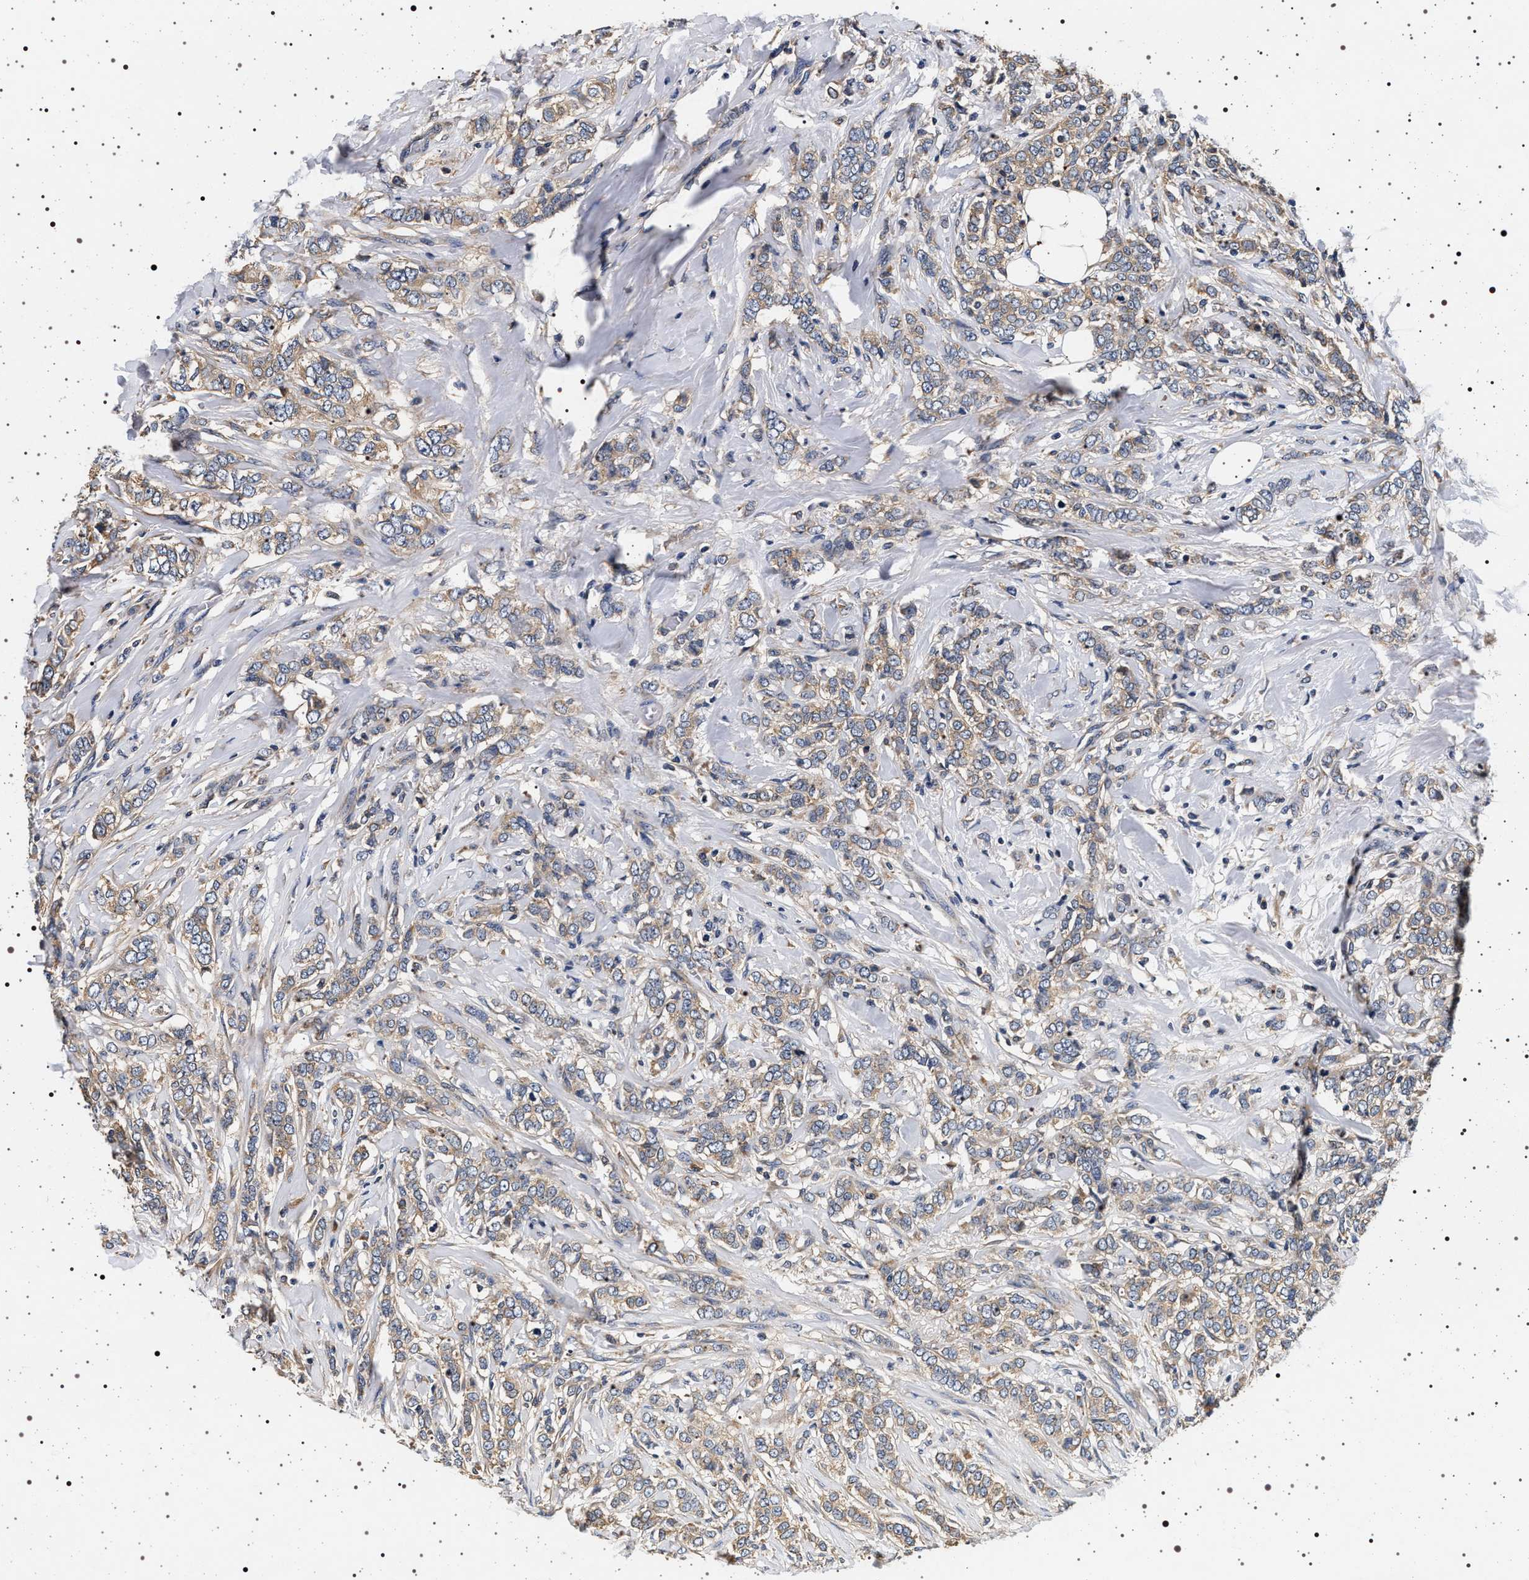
{"staining": {"intensity": "weak", "quantity": ">75%", "location": "cytoplasmic/membranous"}, "tissue": "breast cancer", "cell_type": "Tumor cells", "image_type": "cancer", "snomed": [{"axis": "morphology", "description": "Lobular carcinoma"}, {"axis": "topography", "description": "Skin"}, {"axis": "topography", "description": "Breast"}], "caption": "DAB immunohistochemical staining of lobular carcinoma (breast) reveals weak cytoplasmic/membranous protein positivity in about >75% of tumor cells.", "gene": "DCBLD2", "patient": {"sex": "female", "age": 46}}